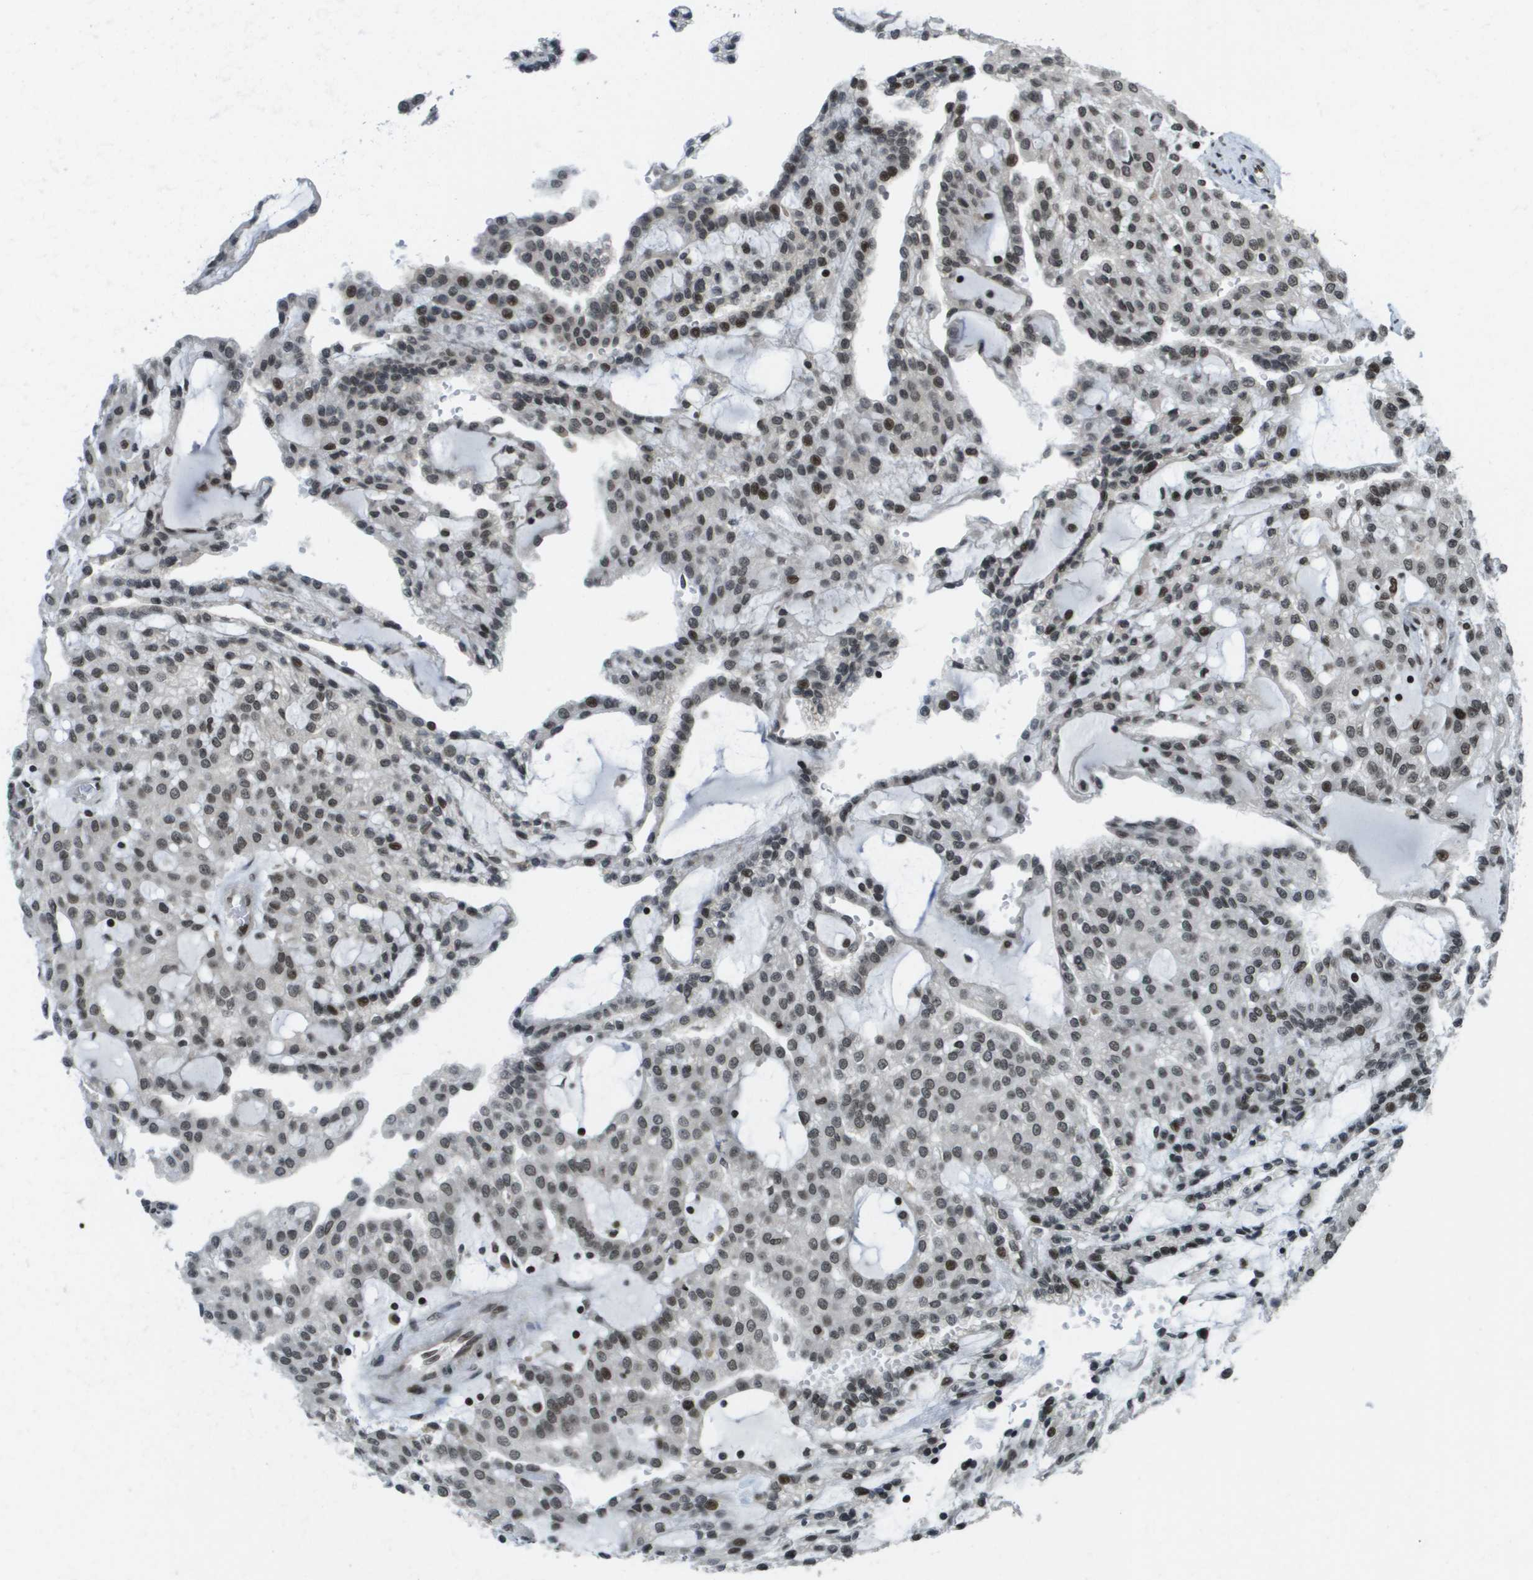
{"staining": {"intensity": "moderate", "quantity": "25%-75%", "location": "nuclear"}, "tissue": "renal cancer", "cell_type": "Tumor cells", "image_type": "cancer", "snomed": [{"axis": "morphology", "description": "Adenocarcinoma, NOS"}, {"axis": "topography", "description": "Kidney"}], "caption": "IHC staining of renal cancer, which reveals medium levels of moderate nuclear positivity in about 25%-75% of tumor cells indicating moderate nuclear protein expression. The staining was performed using DAB (brown) for protein detection and nuclei were counterstained in hematoxylin (blue).", "gene": "RECQL4", "patient": {"sex": "male", "age": 63}}